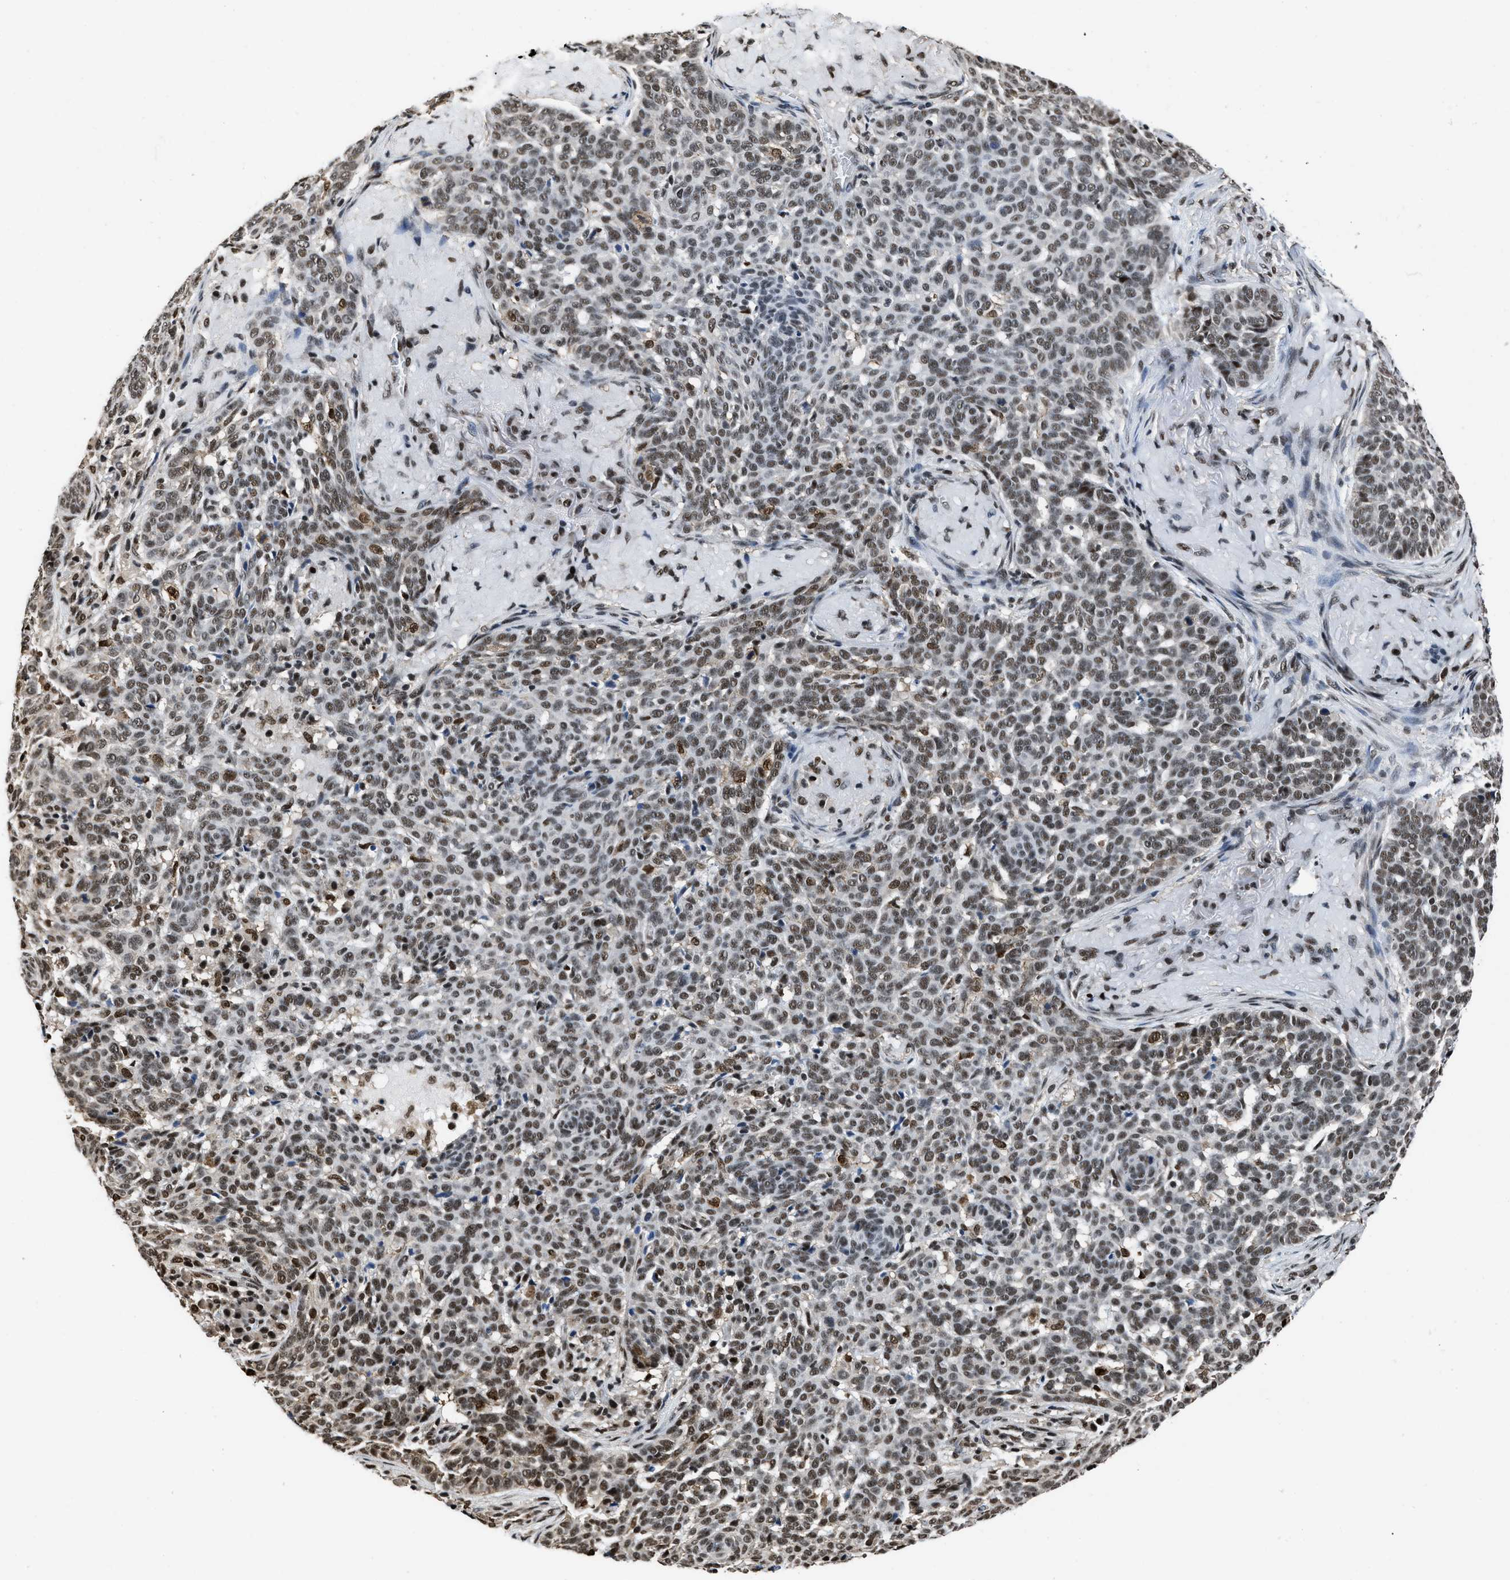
{"staining": {"intensity": "moderate", "quantity": ">75%", "location": "nuclear"}, "tissue": "skin cancer", "cell_type": "Tumor cells", "image_type": "cancer", "snomed": [{"axis": "morphology", "description": "Basal cell carcinoma"}, {"axis": "topography", "description": "Skin"}], "caption": "Protein staining of skin cancer (basal cell carcinoma) tissue exhibits moderate nuclear staining in approximately >75% of tumor cells.", "gene": "HNRNPH2", "patient": {"sex": "male", "age": 85}}